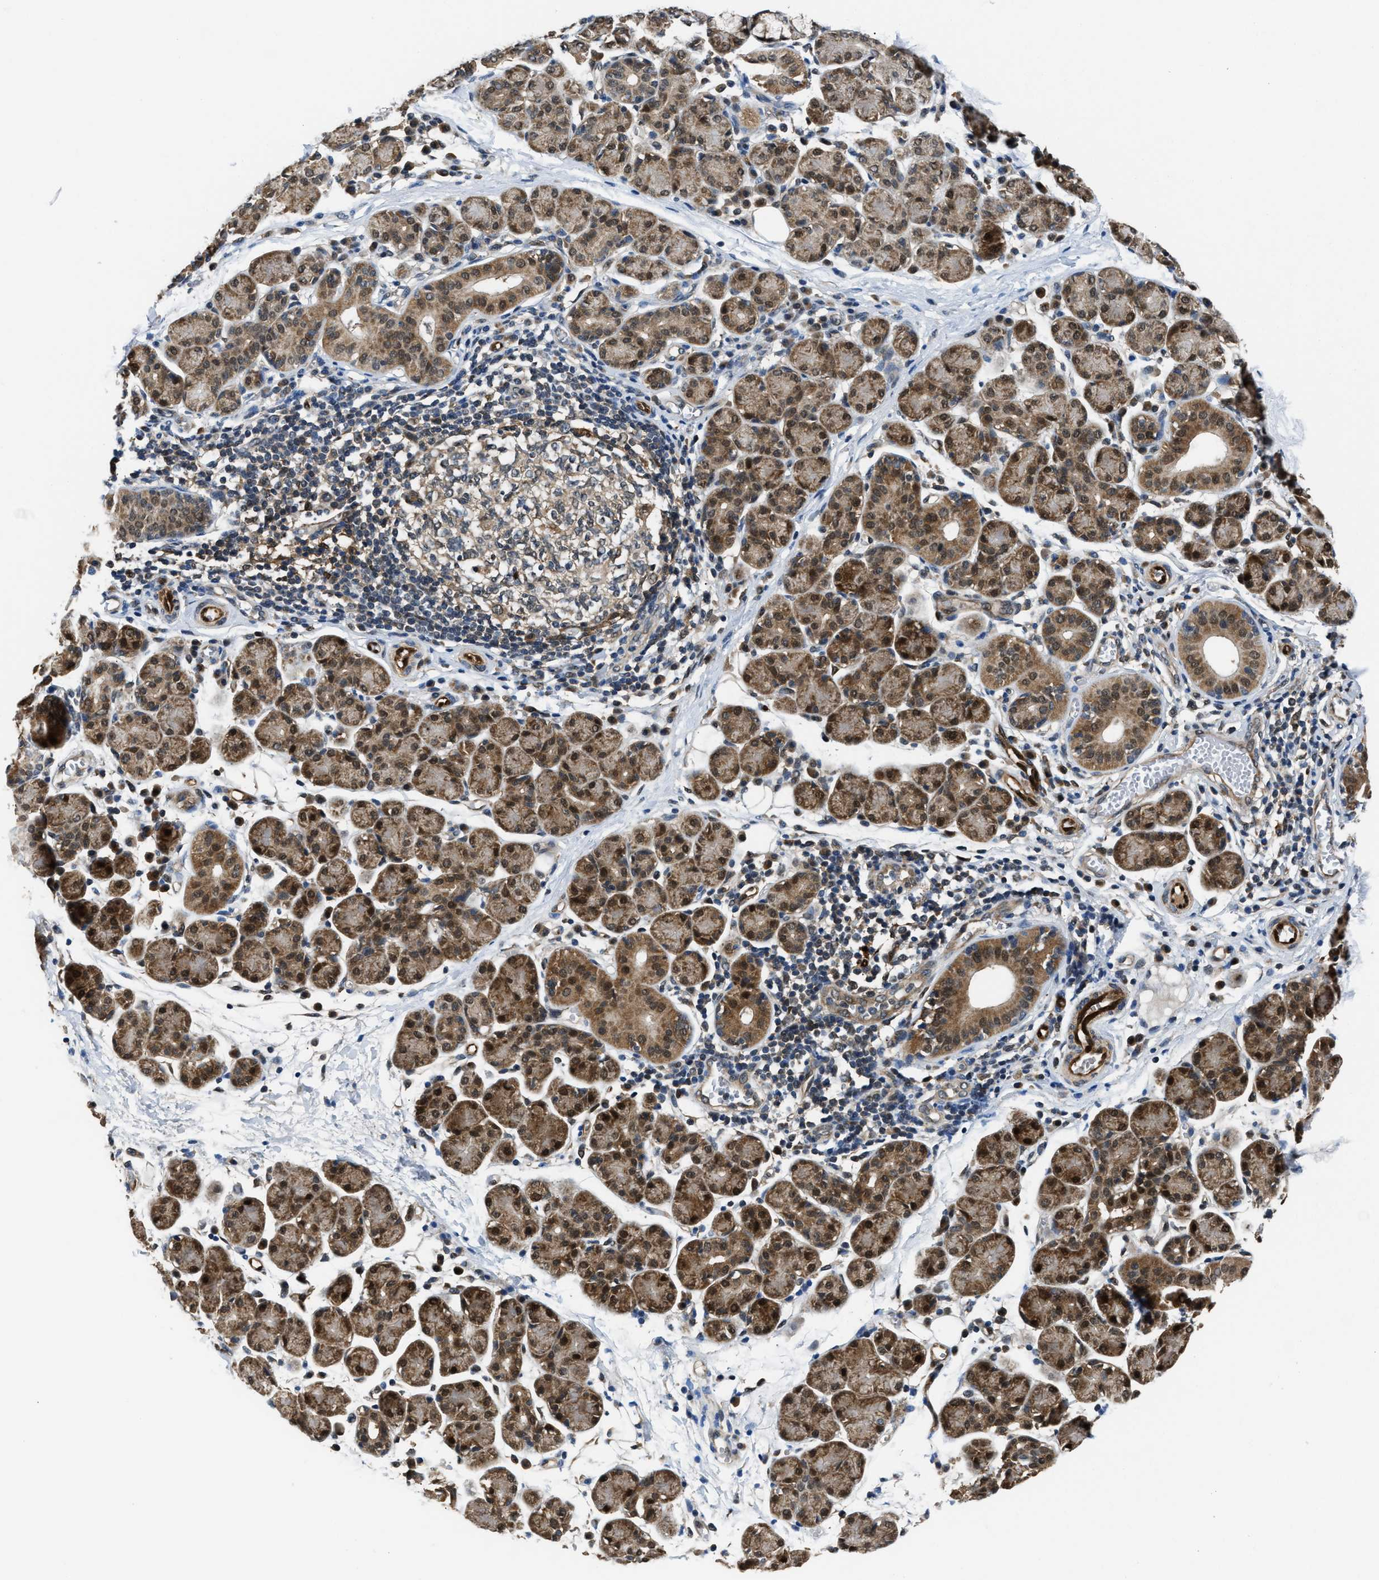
{"staining": {"intensity": "moderate", "quantity": ">75%", "location": "cytoplasmic/membranous,nuclear"}, "tissue": "salivary gland", "cell_type": "Glandular cells", "image_type": "normal", "snomed": [{"axis": "morphology", "description": "Normal tissue, NOS"}, {"axis": "morphology", "description": "Inflammation, NOS"}, {"axis": "topography", "description": "Lymph node"}, {"axis": "topography", "description": "Salivary gland"}], "caption": "An immunohistochemistry histopathology image of normal tissue is shown. Protein staining in brown shows moderate cytoplasmic/membranous,nuclear positivity in salivary gland within glandular cells. (brown staining indicates protein expression, while blue staining denotes nuclei).", "gene": "PPA1", "patient": {"sex": "male", "age": 3}}